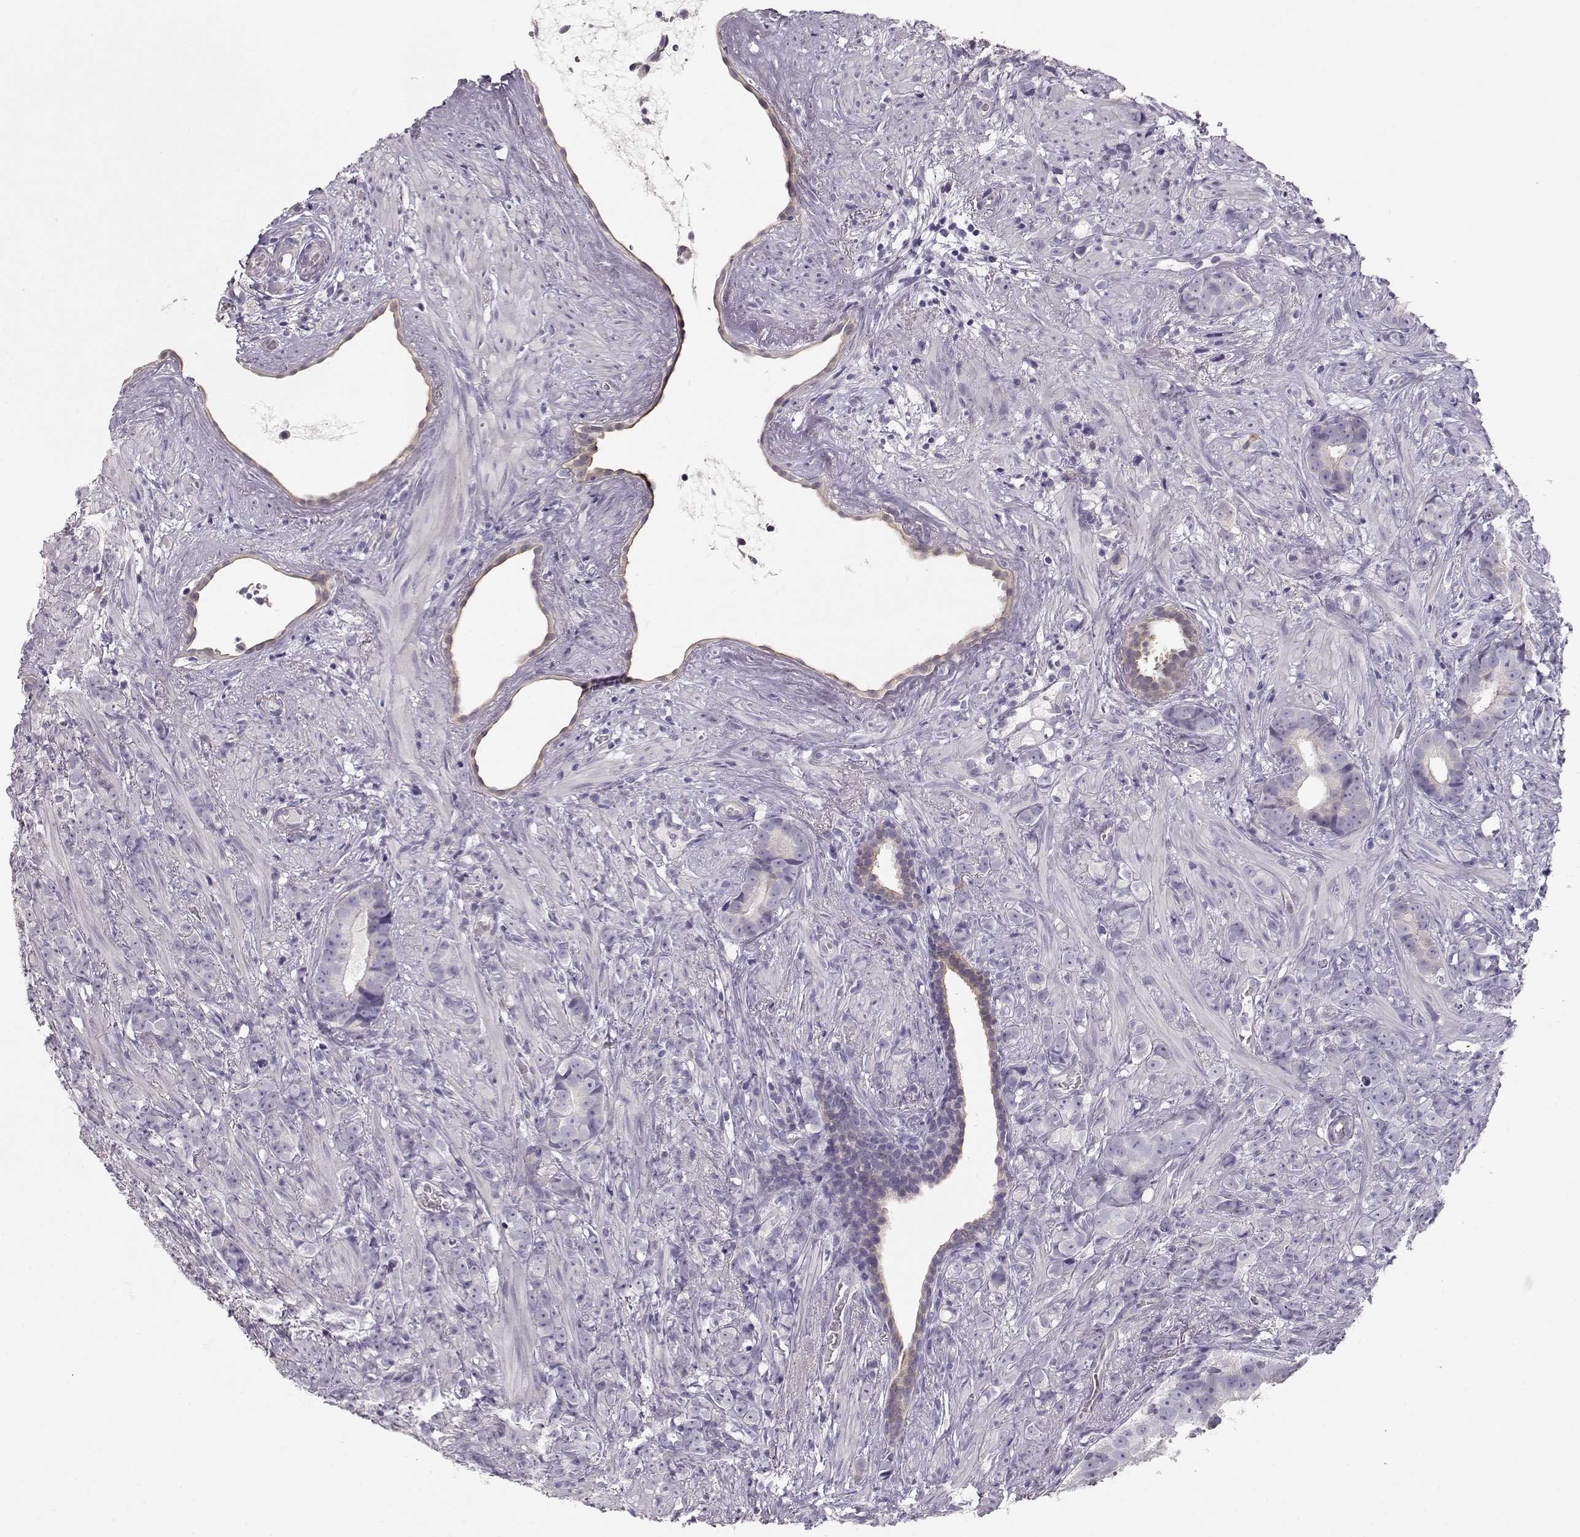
{"staining": {"intensity": "negative", "quantity": "none", "location": "none"}, "tissue": "prostate cancer", "cell_type": "Tumor cells", "image_type": "cancer", "snomed": [{"axis": "morphology", "description": "Adenocarcinoma, High grade"}, {"axis": "topography", "description": "Prostate"}], "caption": "Adenocarcinoma (high-grade) (prostate) was stained to show a protein in brown. There is no significant staining in tumor cells.", "gene": "GLIPR1L2", "patient": {"sex": "male", "age": 81}}